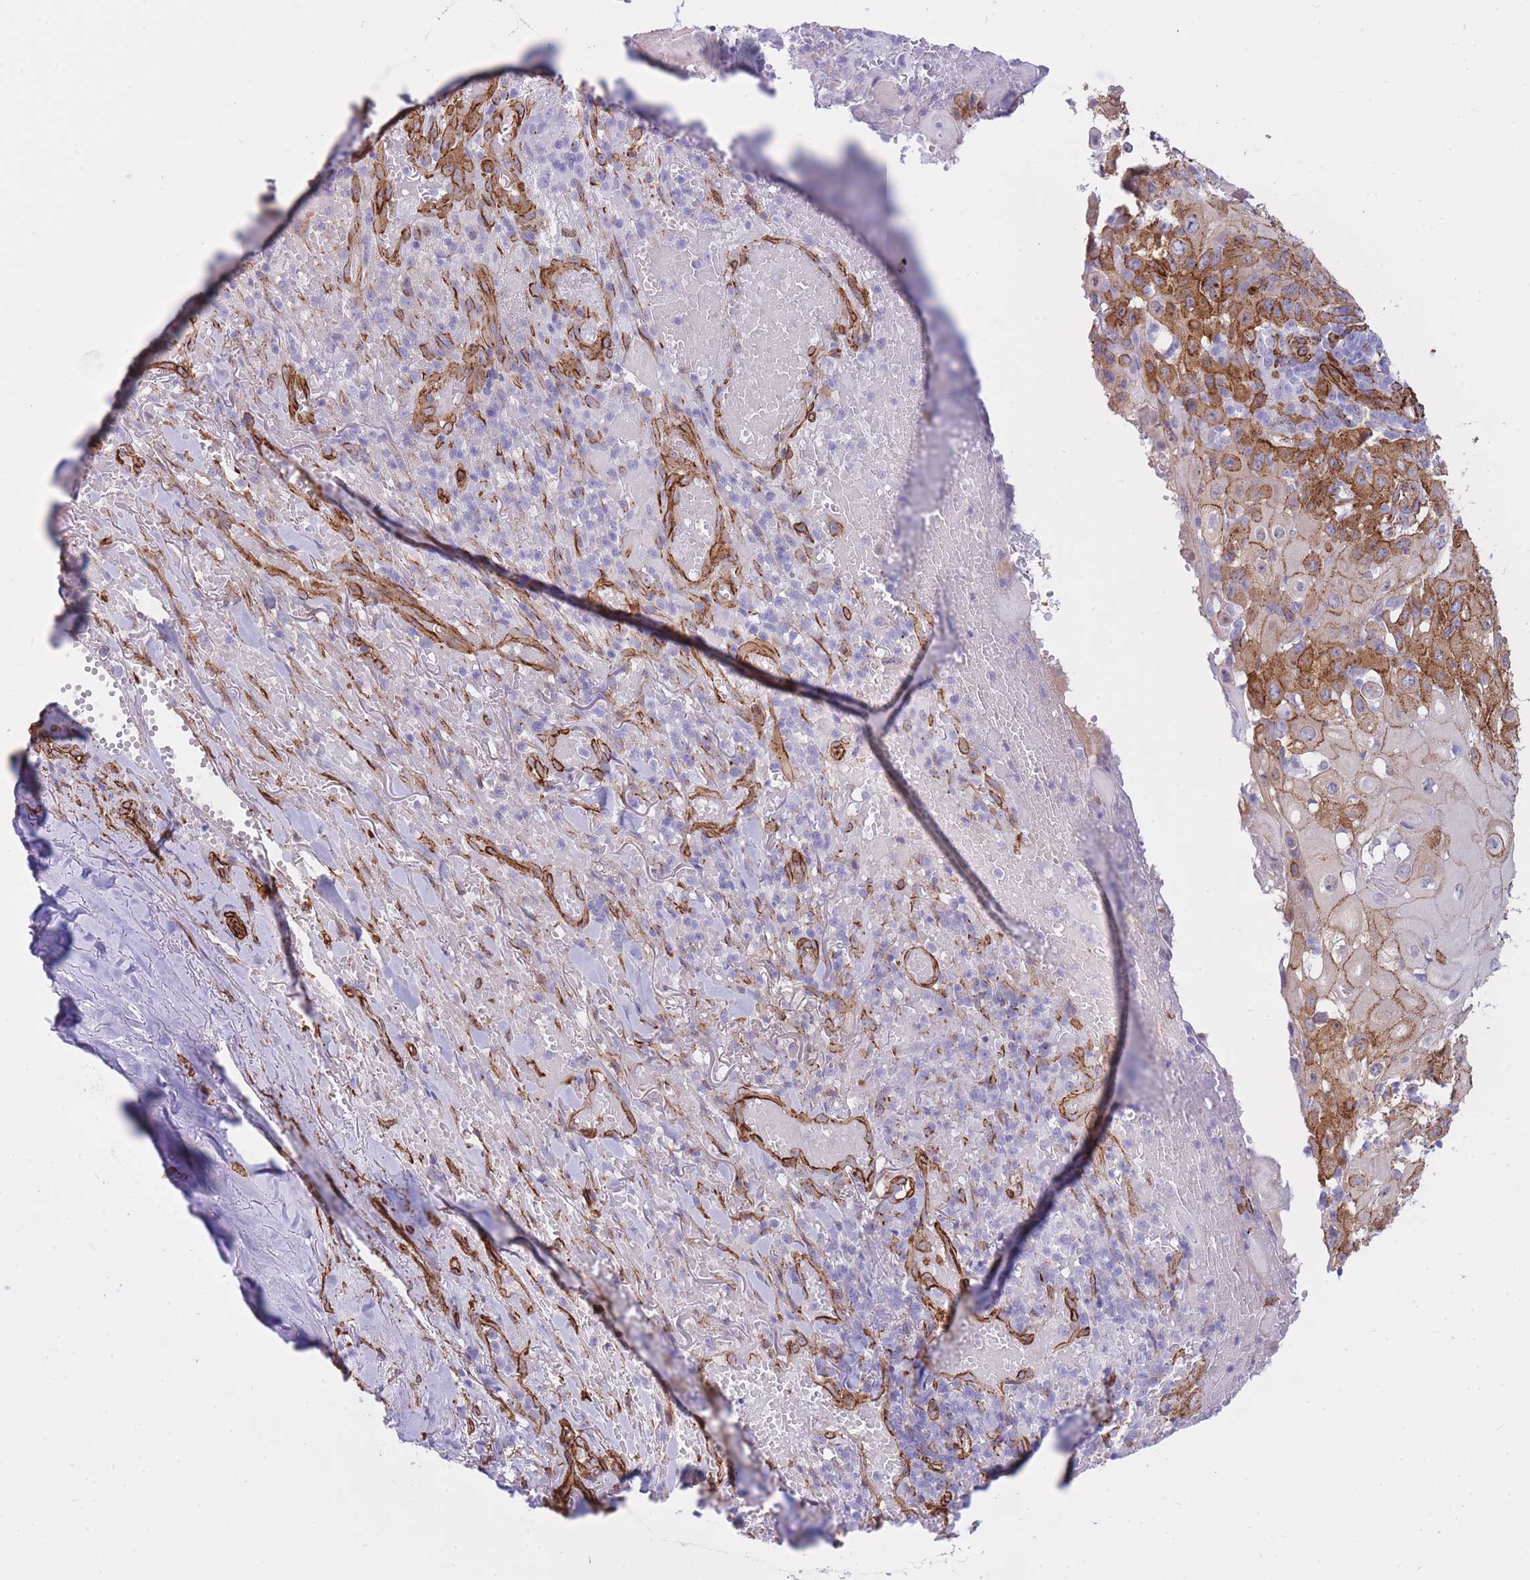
{"staining": {"intensity": "moderate", "quantity": ">75%", "location": "cytoplasmic/membranous"}, "tissue": "skin cancer", "cell_type": "Tumor cells", "image_type": "cancer", "snomed": [{"axis": "morphology", "description": "Normal tissue, NOS"}, {"axis": "morphology", "description": "Squamous cell carcinoma, NOS"}, {"axis": "topography", "description": "Skin"}, {"axis": "topography", "description": "Cartilage tissue"}], "caption": "Protein staining of skin squamous cell carcinoma tissue displays moderate cytoplasmic/membranous staining in approximately >75% of tumor cells.", "gene": "CAVIN1", "patient": {"sex": "female", "age": 79}}